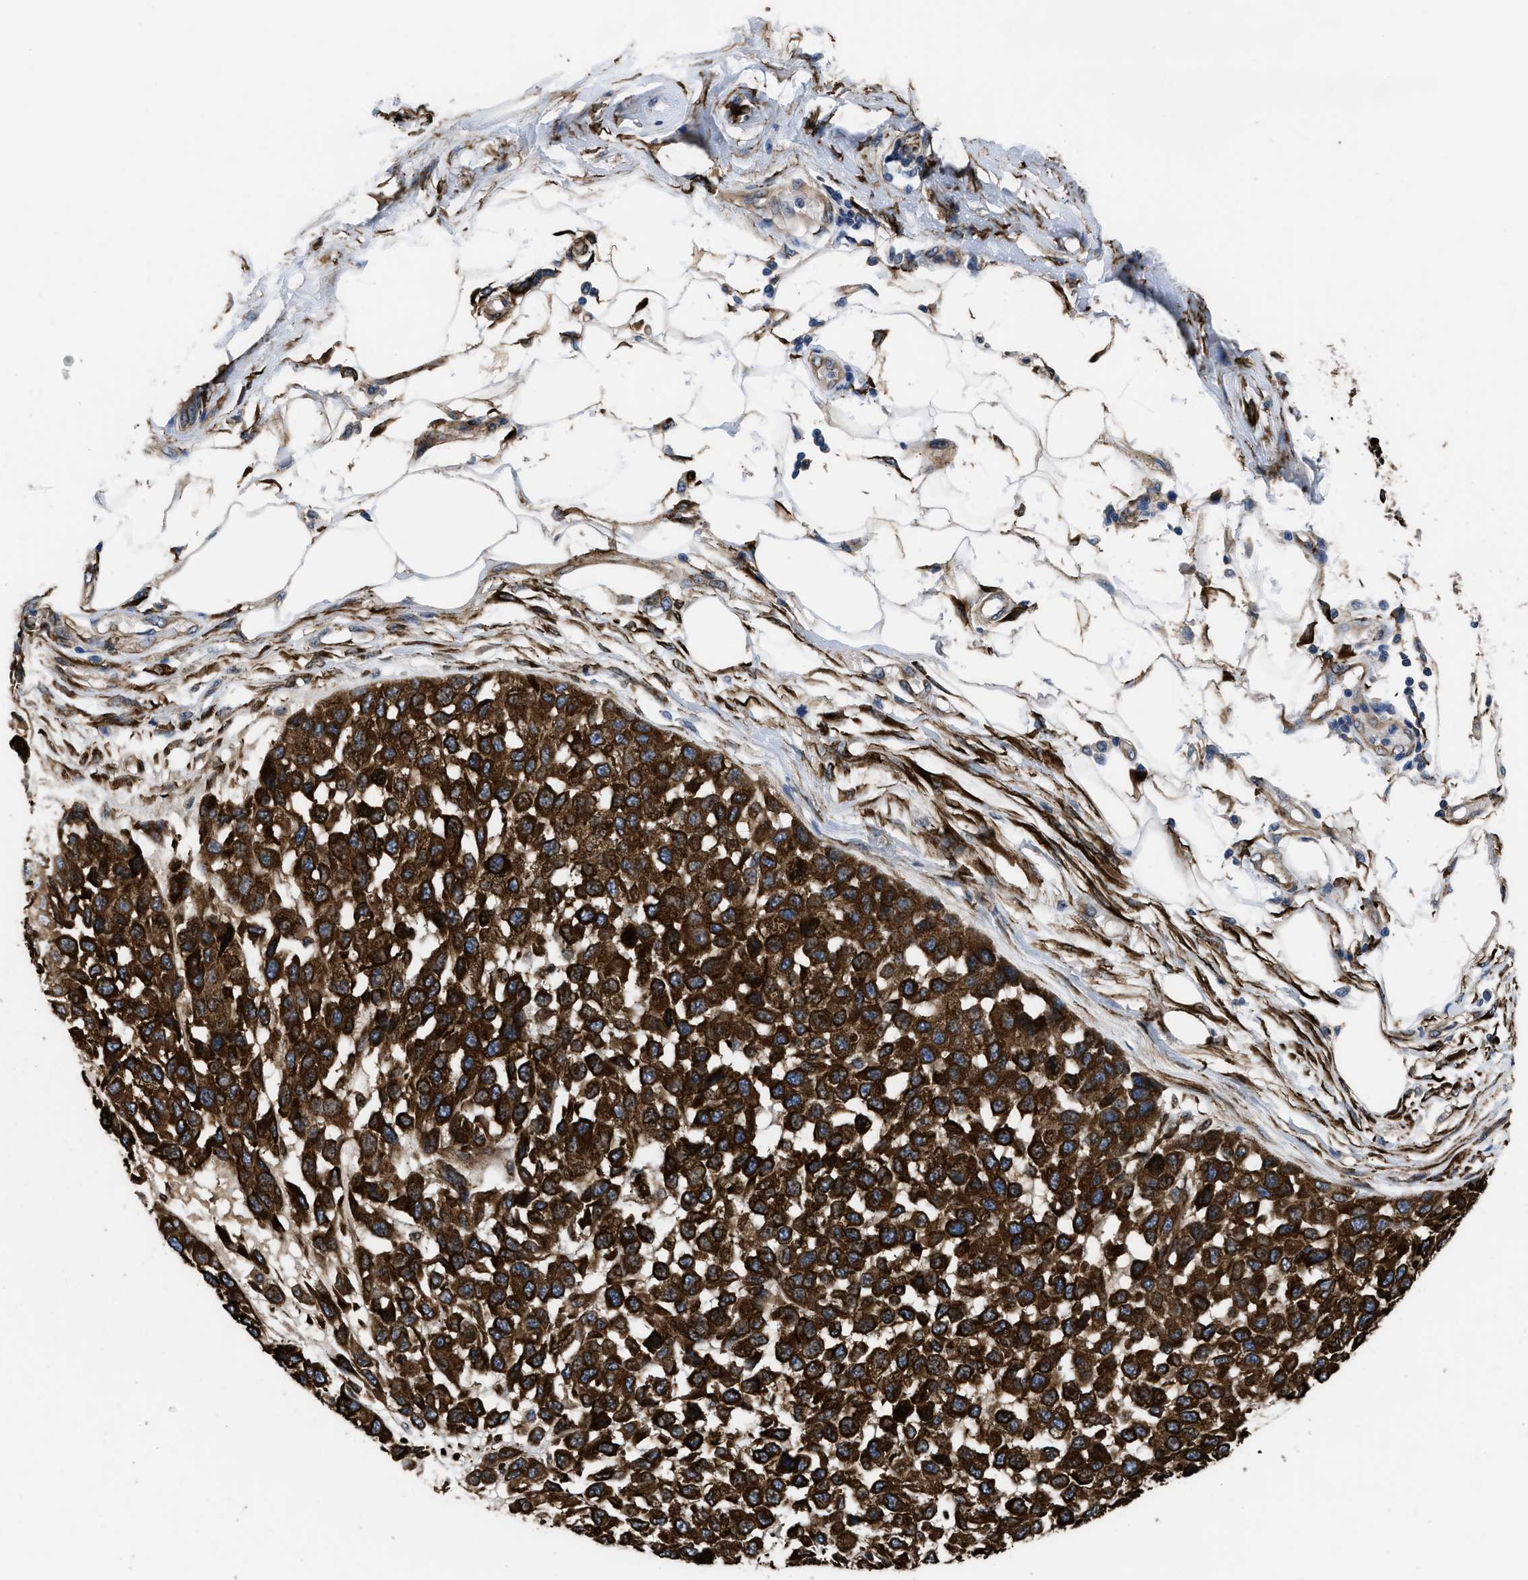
{"staining": {"intensity": "strong", "quantity": ">75%", "location": "cytoplasmic/membranous"}, "tissue": "melanoma", "cell_type": "Tumor cells", "image_type": "cancer", "snomed": [{"axis": "morphology", "description": "Normal tissue, NOS"}, {"axis": "morphology", "description": "Malignant melanoma, NOS"}, {"axis": "topography", "description": "Skin"}], "caption": "A brown stain labels strong cytoplasmic/membranous staining of a protein in malignant melanoma tumor cells. (Stains: DAB in brown, nuclei in blue, Microscopy: brightfield microscopy at high magnification).", "gene": "SQLE", "patient": {"sex": "male", "age": 62}}